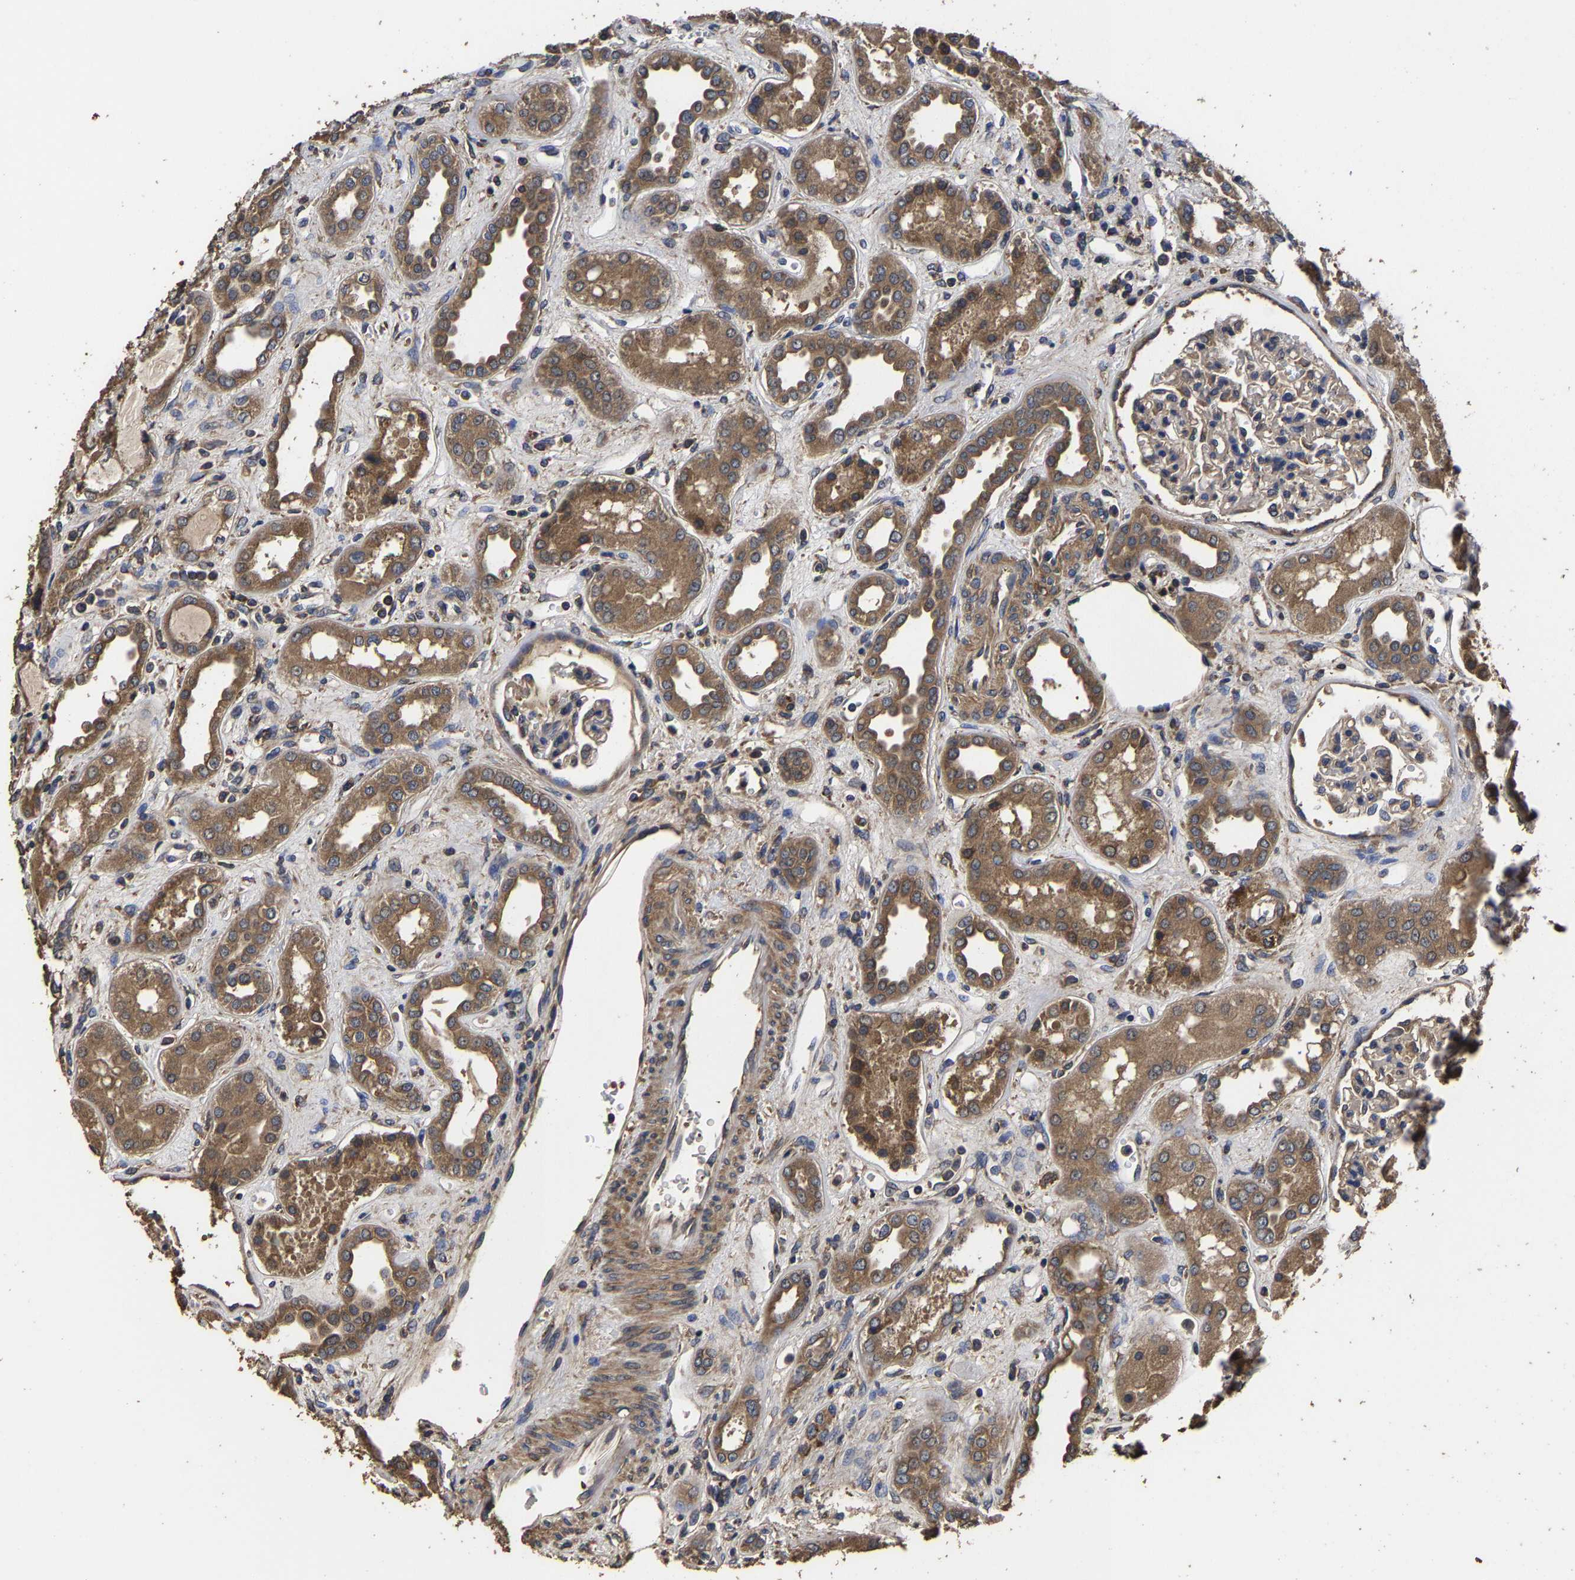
{"staining": {"intensity": "moderate", "quantity": "<25%", "location": "cytoplasmic/membranous"}, "tissue": "kidney", "cell_type": "Cells in glomeruli", "image_type": "normal", "snomed": [{"axis": "morphology", "description": "Normal tissue, NOS"}, {"axis": "topography", "description": "Kidney"}], "caption": "DAB immunohistochemical staining of benign human kidney demonstrates moderate cytoplasmic/membranous protein positivity in approximately <25% of cells in glomeruli. The staining was performed using DAB (3,3'-diaminobenzidine) to visualize the protein expression in brown, while the nuclei were stained in blue with hematoxylin (Magnification: 20x).", "gene": "ITCH", "patient": {"sex": "male", "age": 59}}